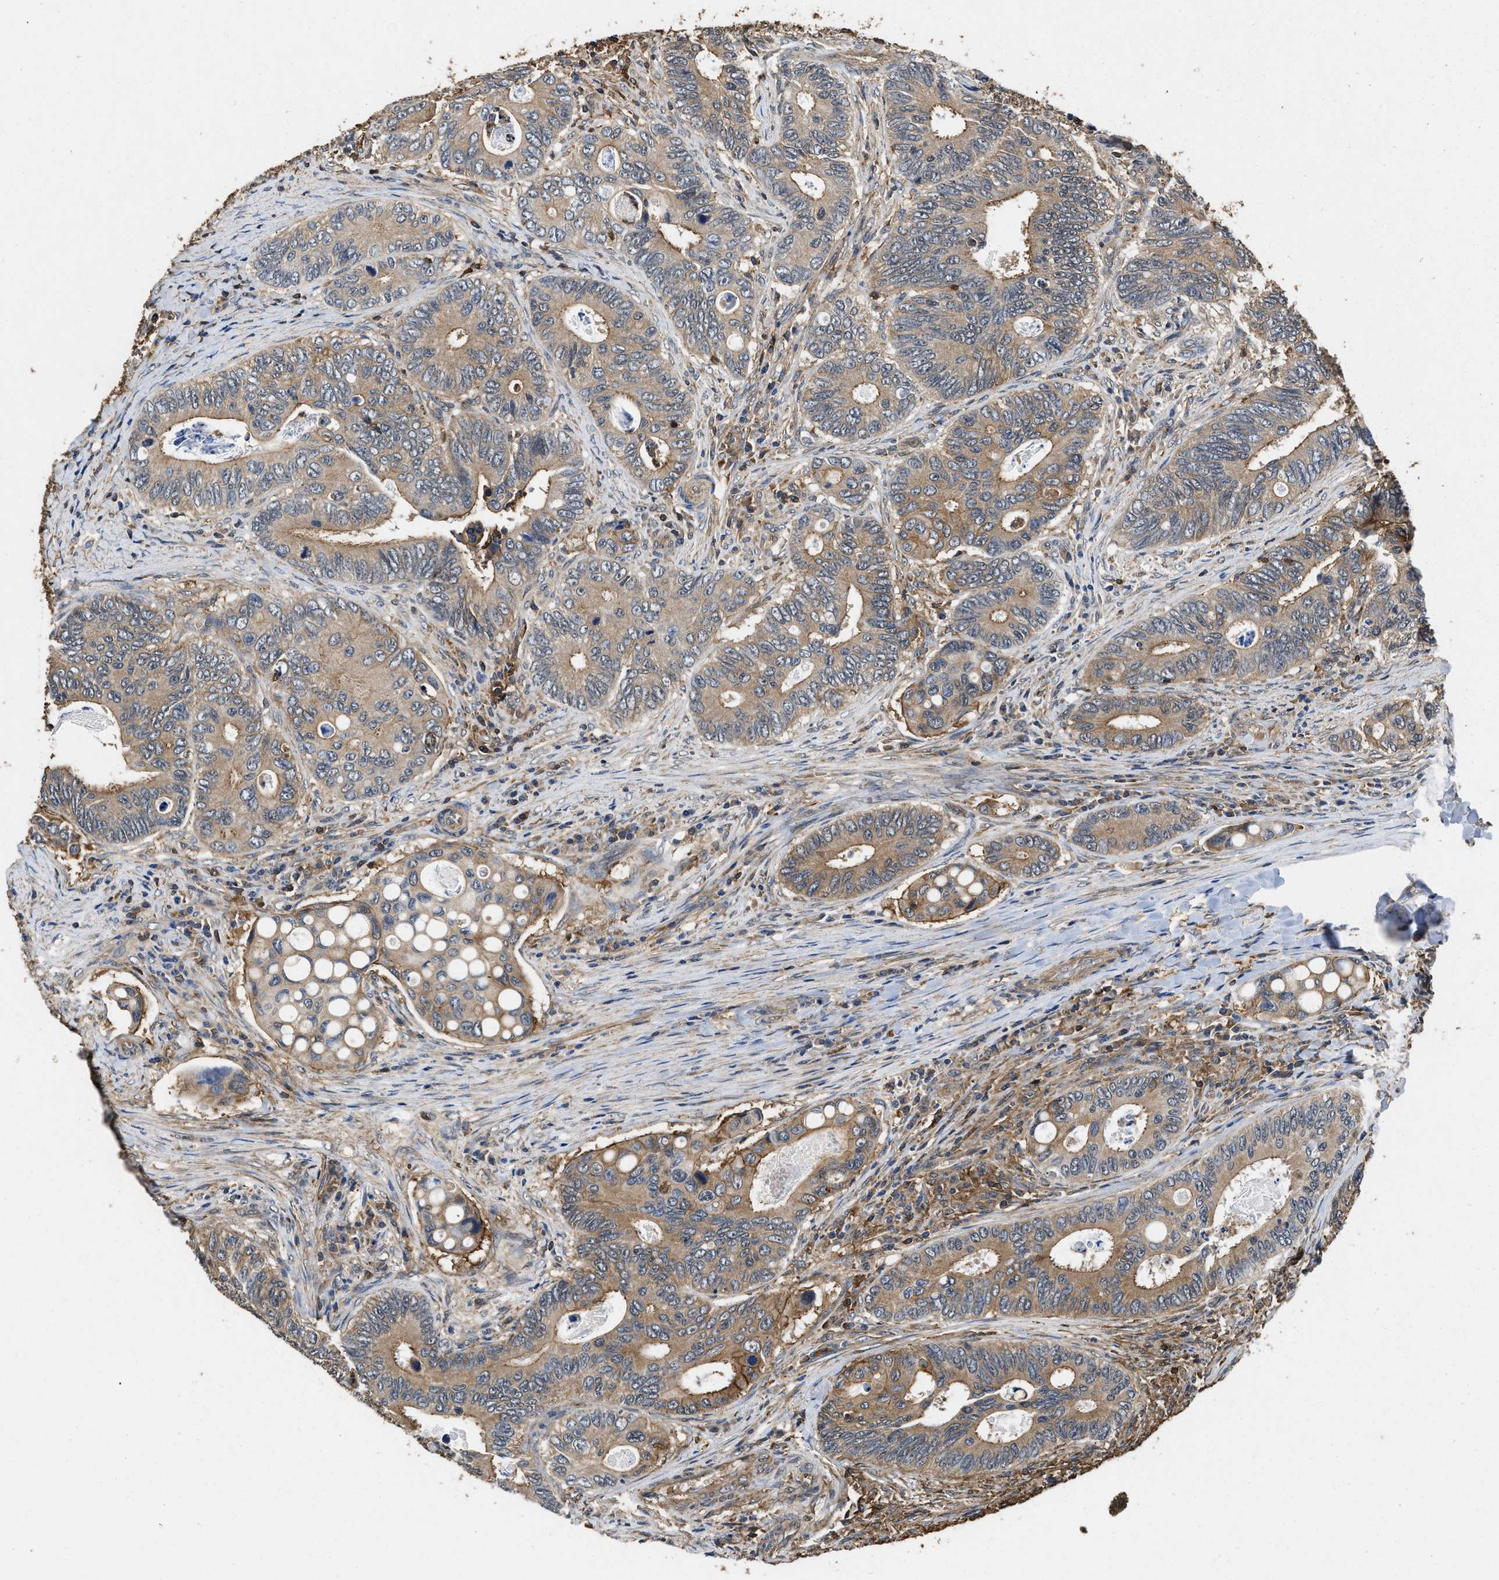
{"staining": {"intensity": "moderate", "quantity": ">75%", "location": "cytoplasmic/membranous"}, "tissue": "colorectal cancer", "cell_type": "Tumor cells", "image_type": "cancer", "snomed": [{"axis": "morphology", "description": "Inflammation, NOS"}, {"axis": "morphology", "description": "Adenocarcinoma, NOS"}, {"axis": "topography", "description": "Colon"}], "caption": "Human colorectal cancer (adenocarcinoma) stained for a protein (brown) demonstrates moderate cytoplasmic/membranous positive expression in approximately >75% of tumor cells.", "gene": "LINGO2", "patient": {"sex": "male", "age": 72}}